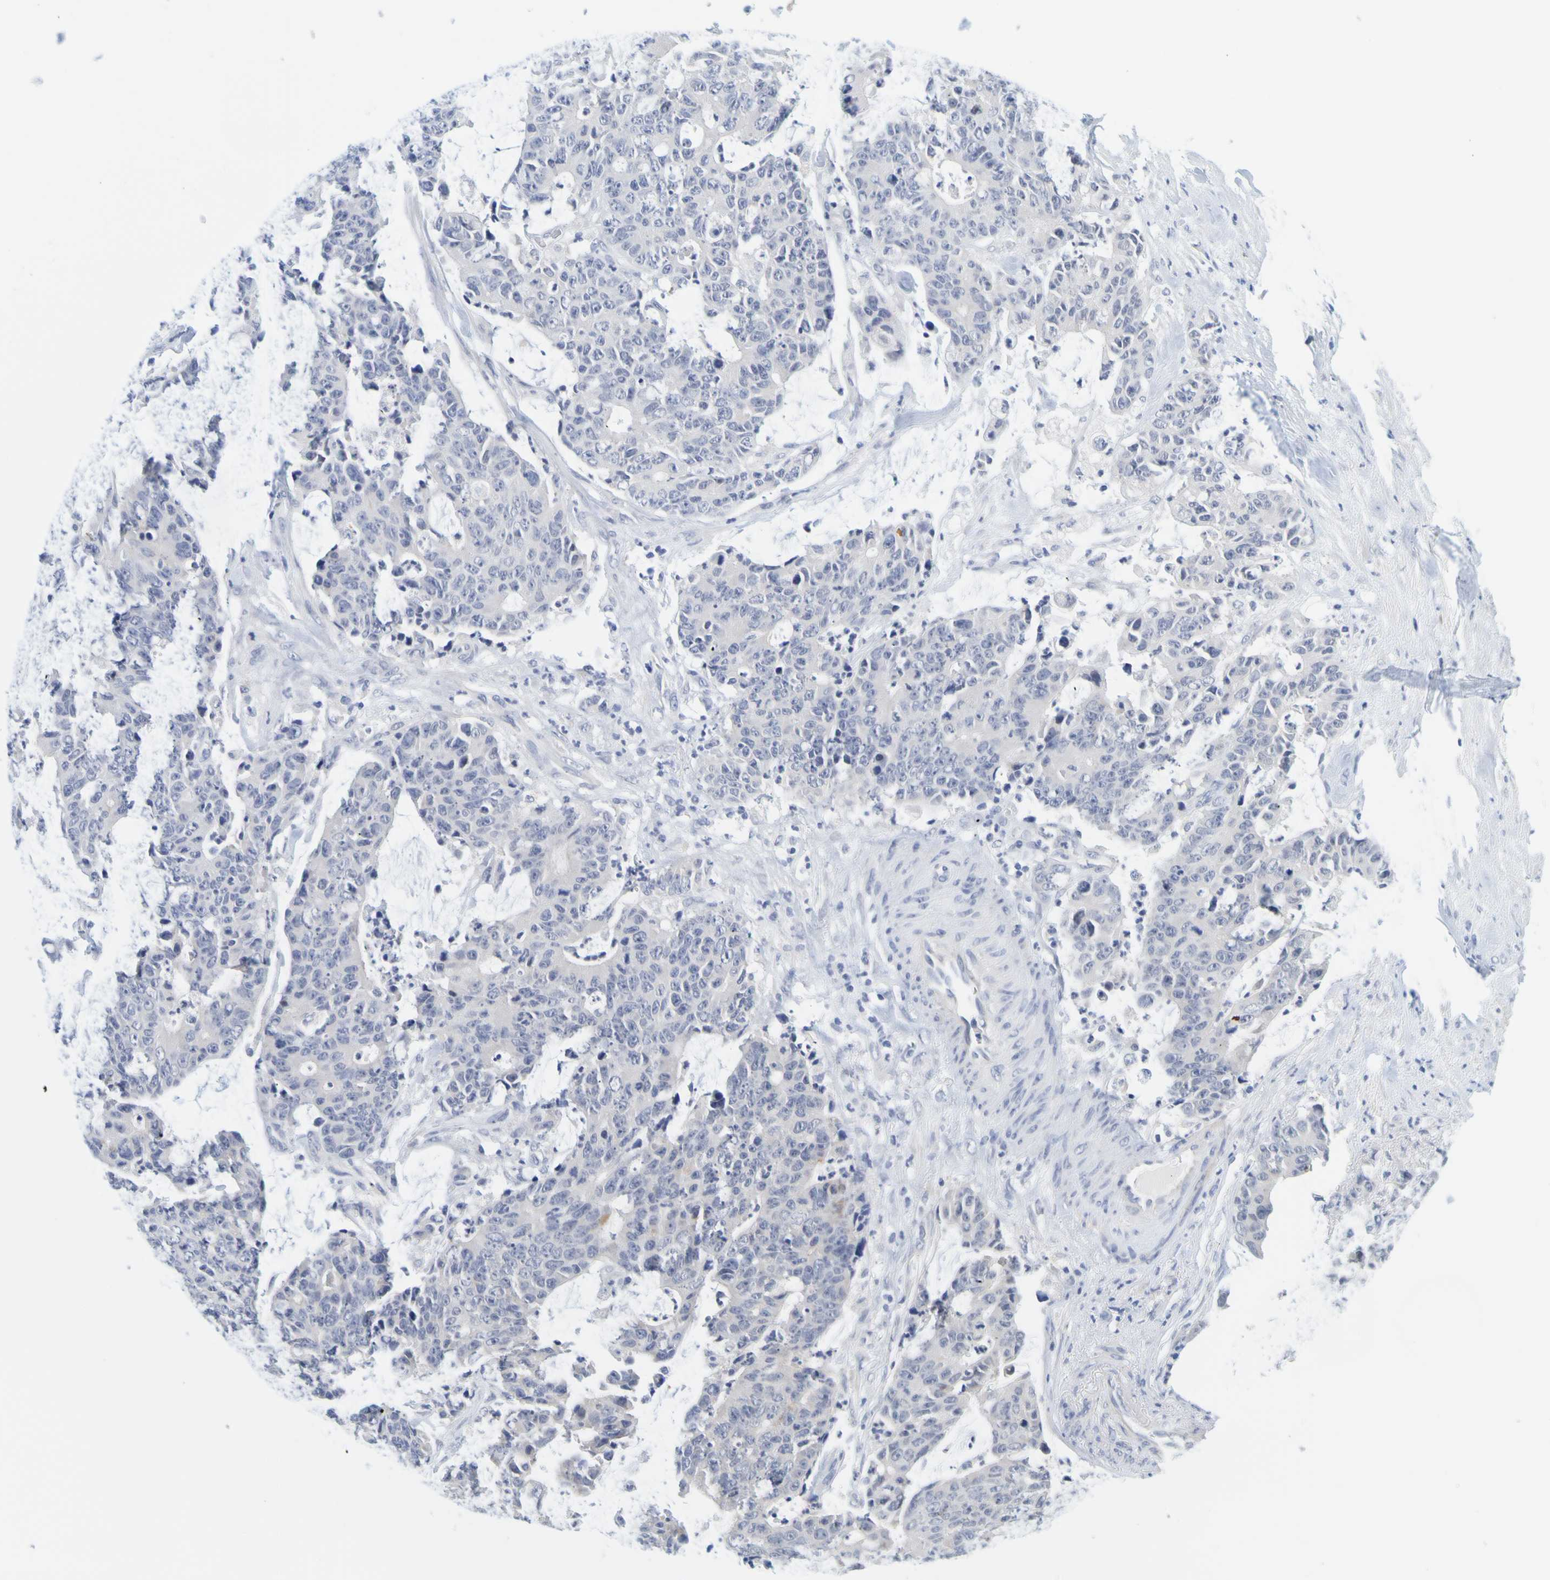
{"staining": {"intensity": "negative", "quantity": "none", "location": "none"}, "tissue": "colorectal cancer", "cell_type": "Tumor cells", "image_type": "cancer", "snomed": [{"axis": "morphology", "description": "Adenocarcinoma, NOS"}, {"axis": "topography", "description": "Colon"}], "caption": "Immunohistochemical staining of colorectal cancer (adenocarcinoma) reveals no significant staining in tumor cells.", "gene": "ENDOU", "patient": {"sex": "female", "age": 86}}